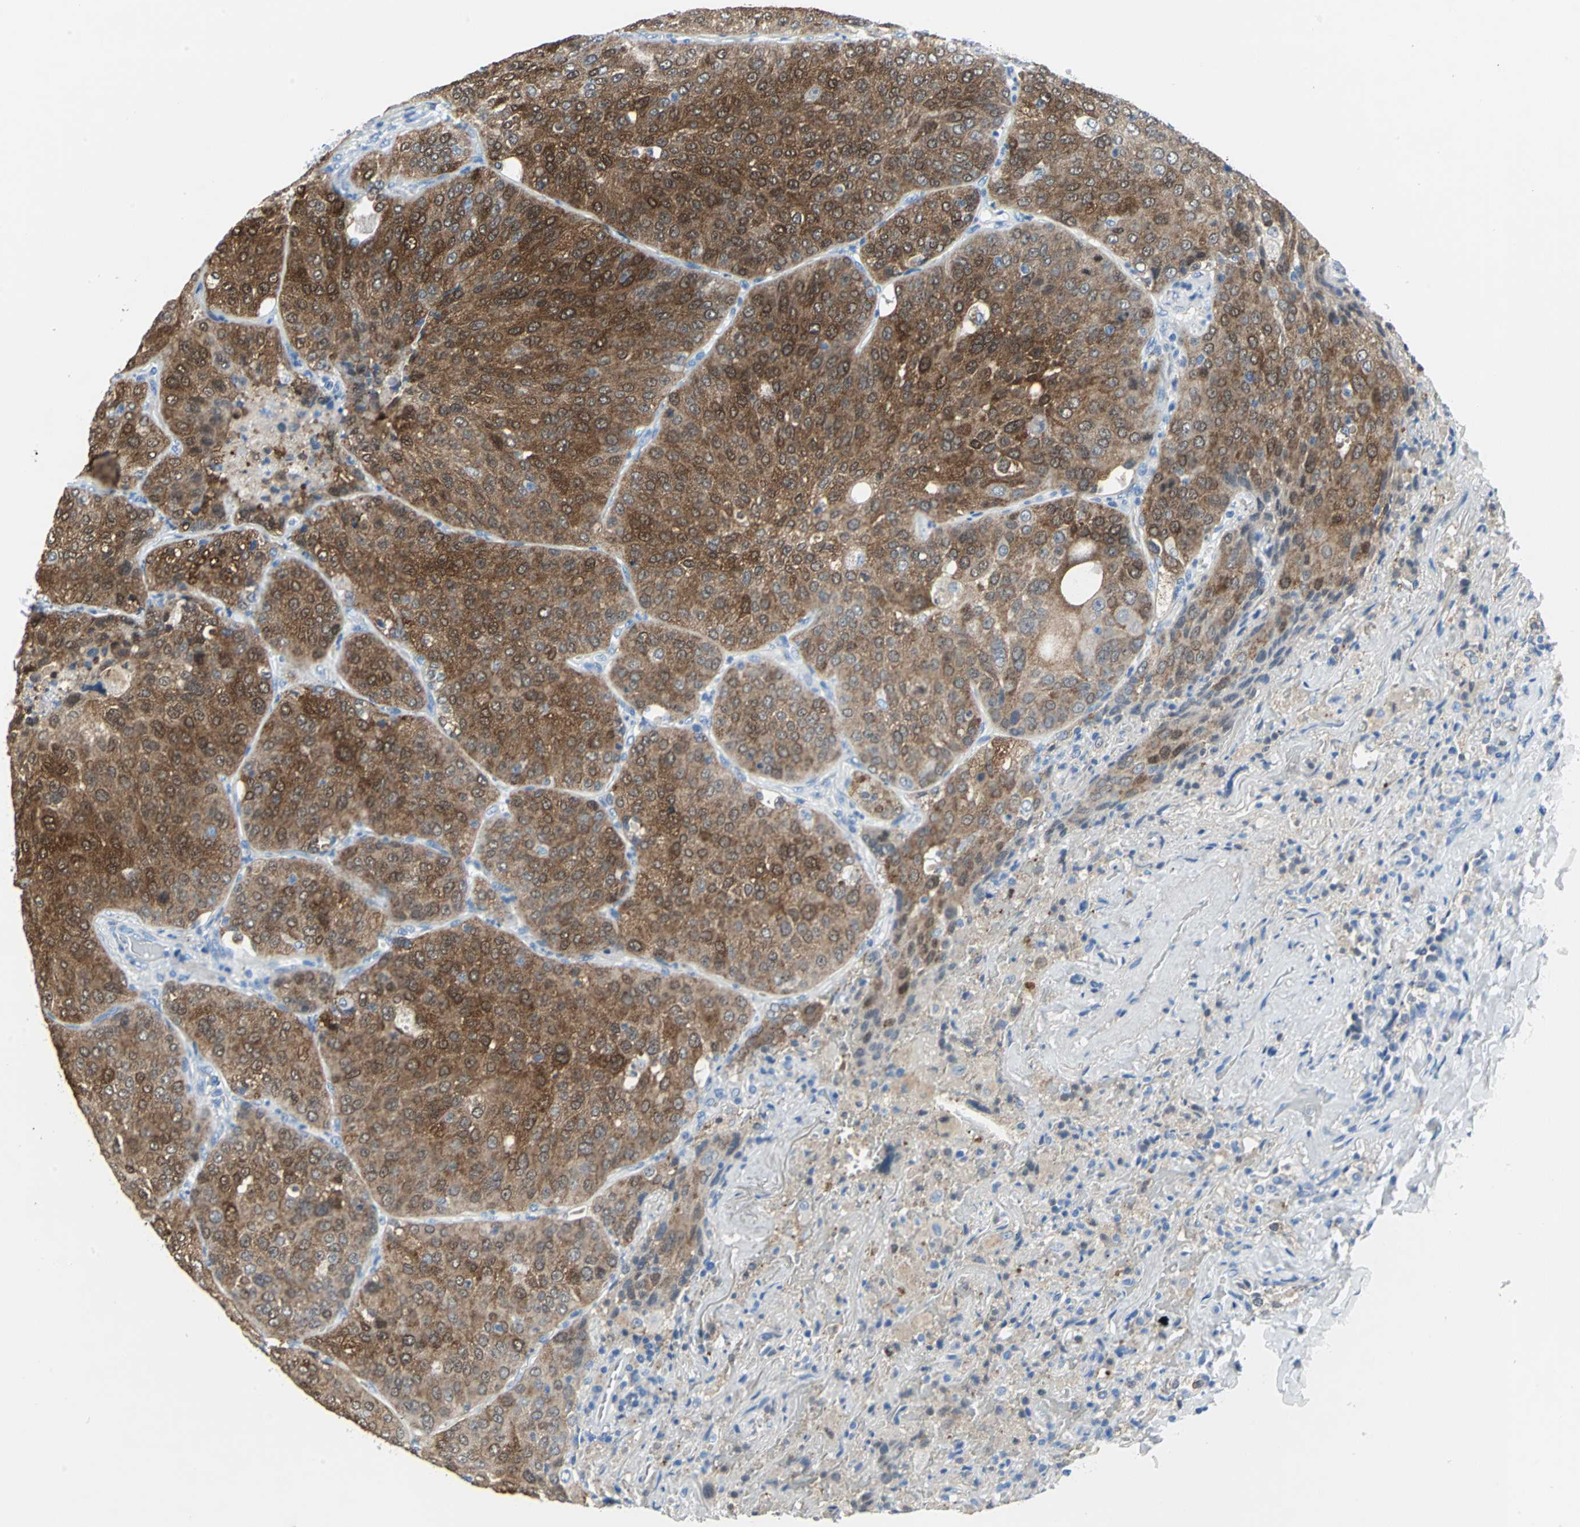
{"staining": {"intensity": "strong", "quantity": ">75%", "location": "cytoplasmic/membranous,nuclear"}, "tissue": "lung cancer", "cell_type": "Tumor cells", "image_type": "cancer", "snomed": [{"axis": "morphology", "description": "Squamous cell carcinoma, NOS"}, {"axis": "topography", "description": "Lung"}], "caption": "Brown immunohistochemical staining in lung cancer (squamous cell carcinoma) shows strong cytoplasmic/membranous and nuclear positivity in approximately >75% of tumor cells. Nuclei are stained in blue.", "gene": "SFN", "patient": {"sex": "male", "age": 54}}